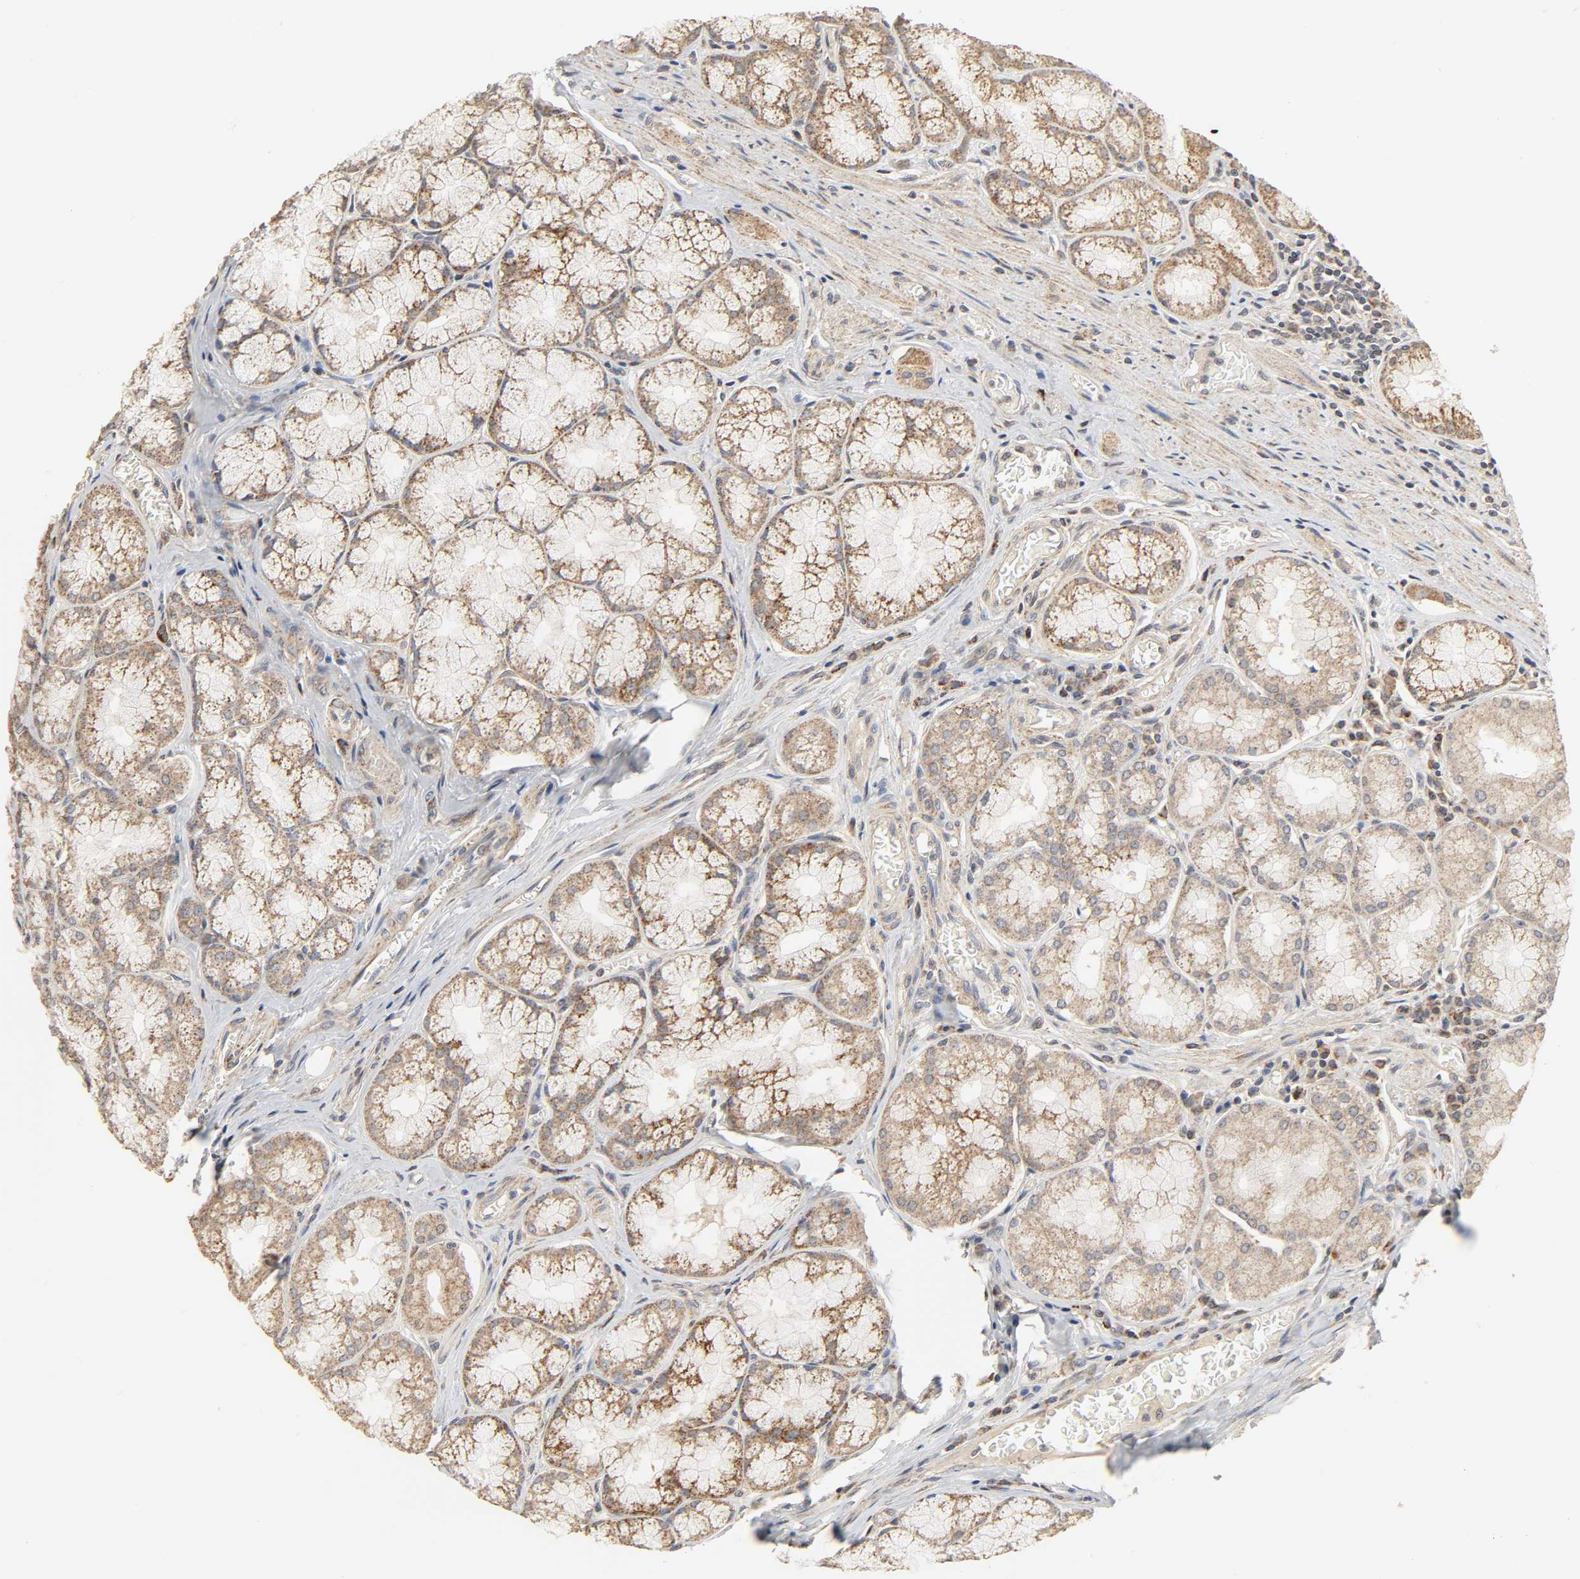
{"staining": {"intensity": "weak", "quantity": ">75%", "location": "cytoplasmic/membranous"}, "tissue": "stomach", "cell_type": "Glandular cells", "image_type": "normal", "snomed": [{"axis": "morphology", "description": "Normal tissue, NOS"}, {"axis": "topography", "description": "Stomach, lower"}], "caption": "Unremarkable stomach was stained to show a protein in brown. There is low levels of weak cytoplasmic/membranous staining in about >75% of glandular cells. The protein is shown in brown color, while the nuclei are stained blue.", "gene": "CLEC4E", "patient": {"sex": "male", "age": 56}}